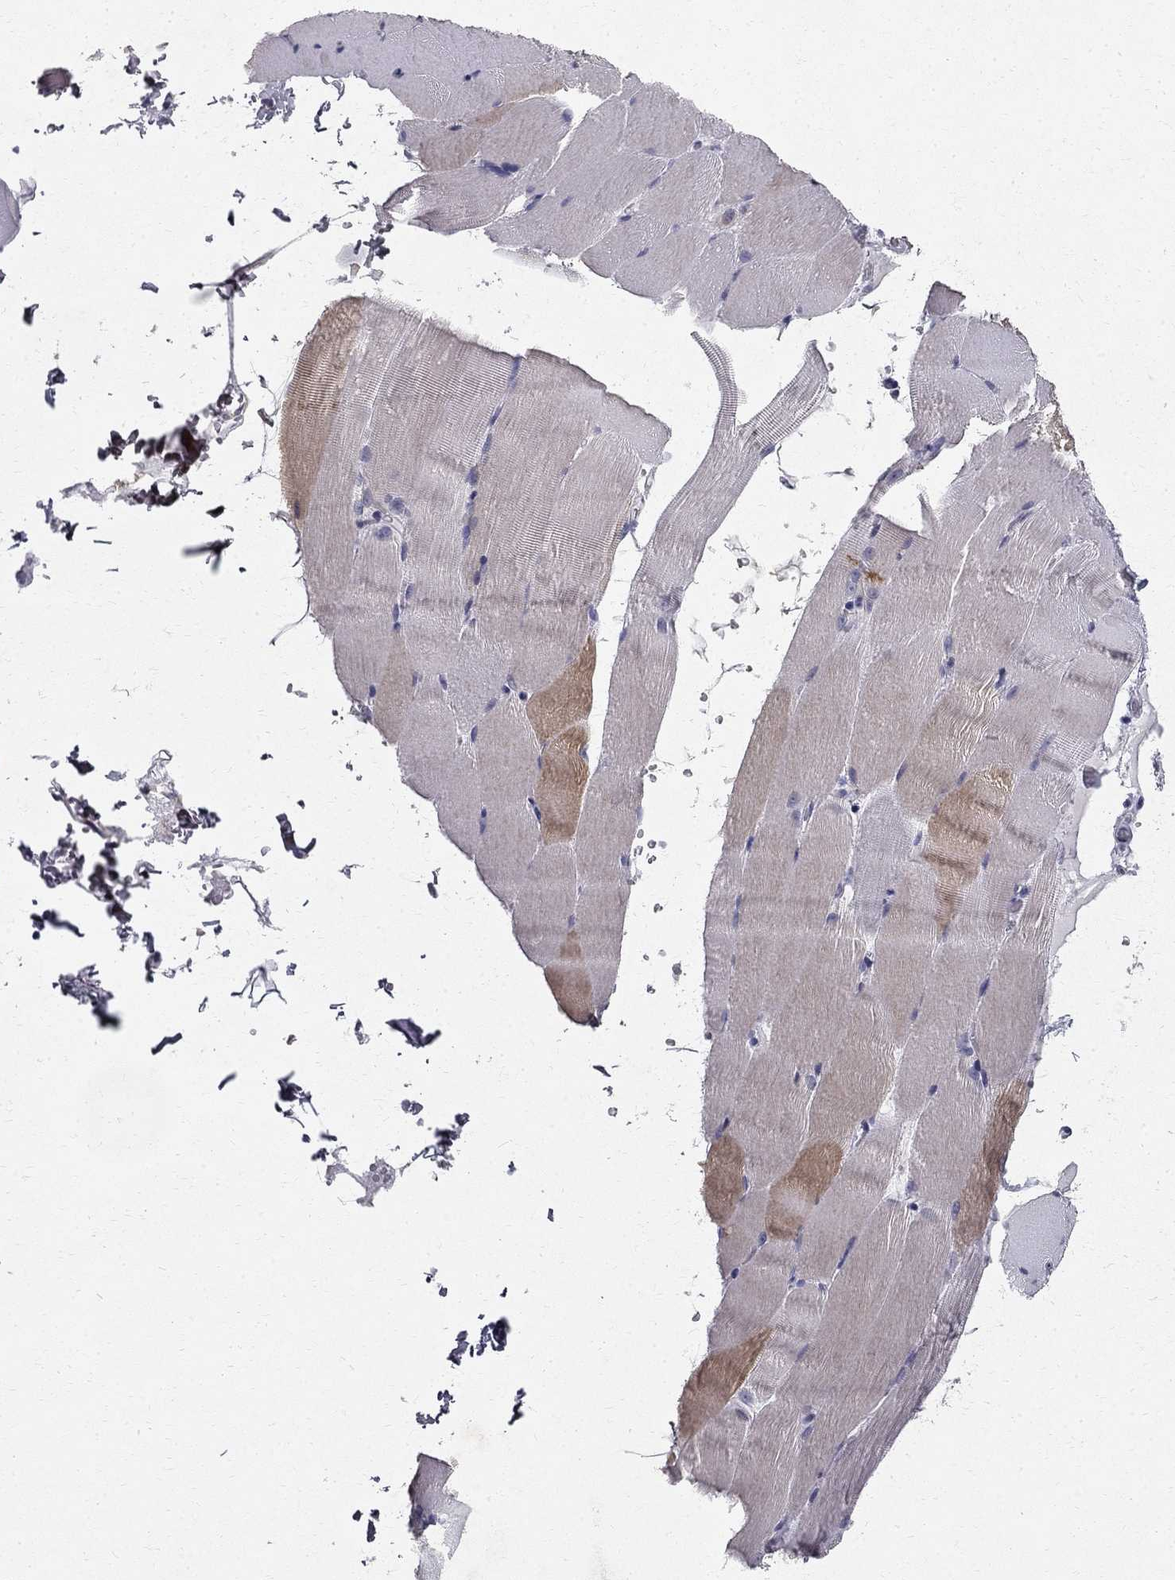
{"staining": {"intensity": "moderate", "quantity": "<25%", "location": "cytoplasmic/membranous"}, "tissue": "skeletal muscle", "cell_type": "Myocytes", "image_type": "normal", "snomed": [{"axis": "morphology", "description": "Normal tissue, NOS"}, {"axis": "topography", "description": "Skeletal muscle"}], "caption": "A high-resolution photomicrograph shows immunohistochemistry staining of normal skeletal muscle, which shows moderate cytoplasmic/membranous staining in about <25% of myocytes. The protein is shown in brown color, while the nuclei are stained blue.", "gene": "CLIC6", "patient": {"sex": "female", "age": 37}}